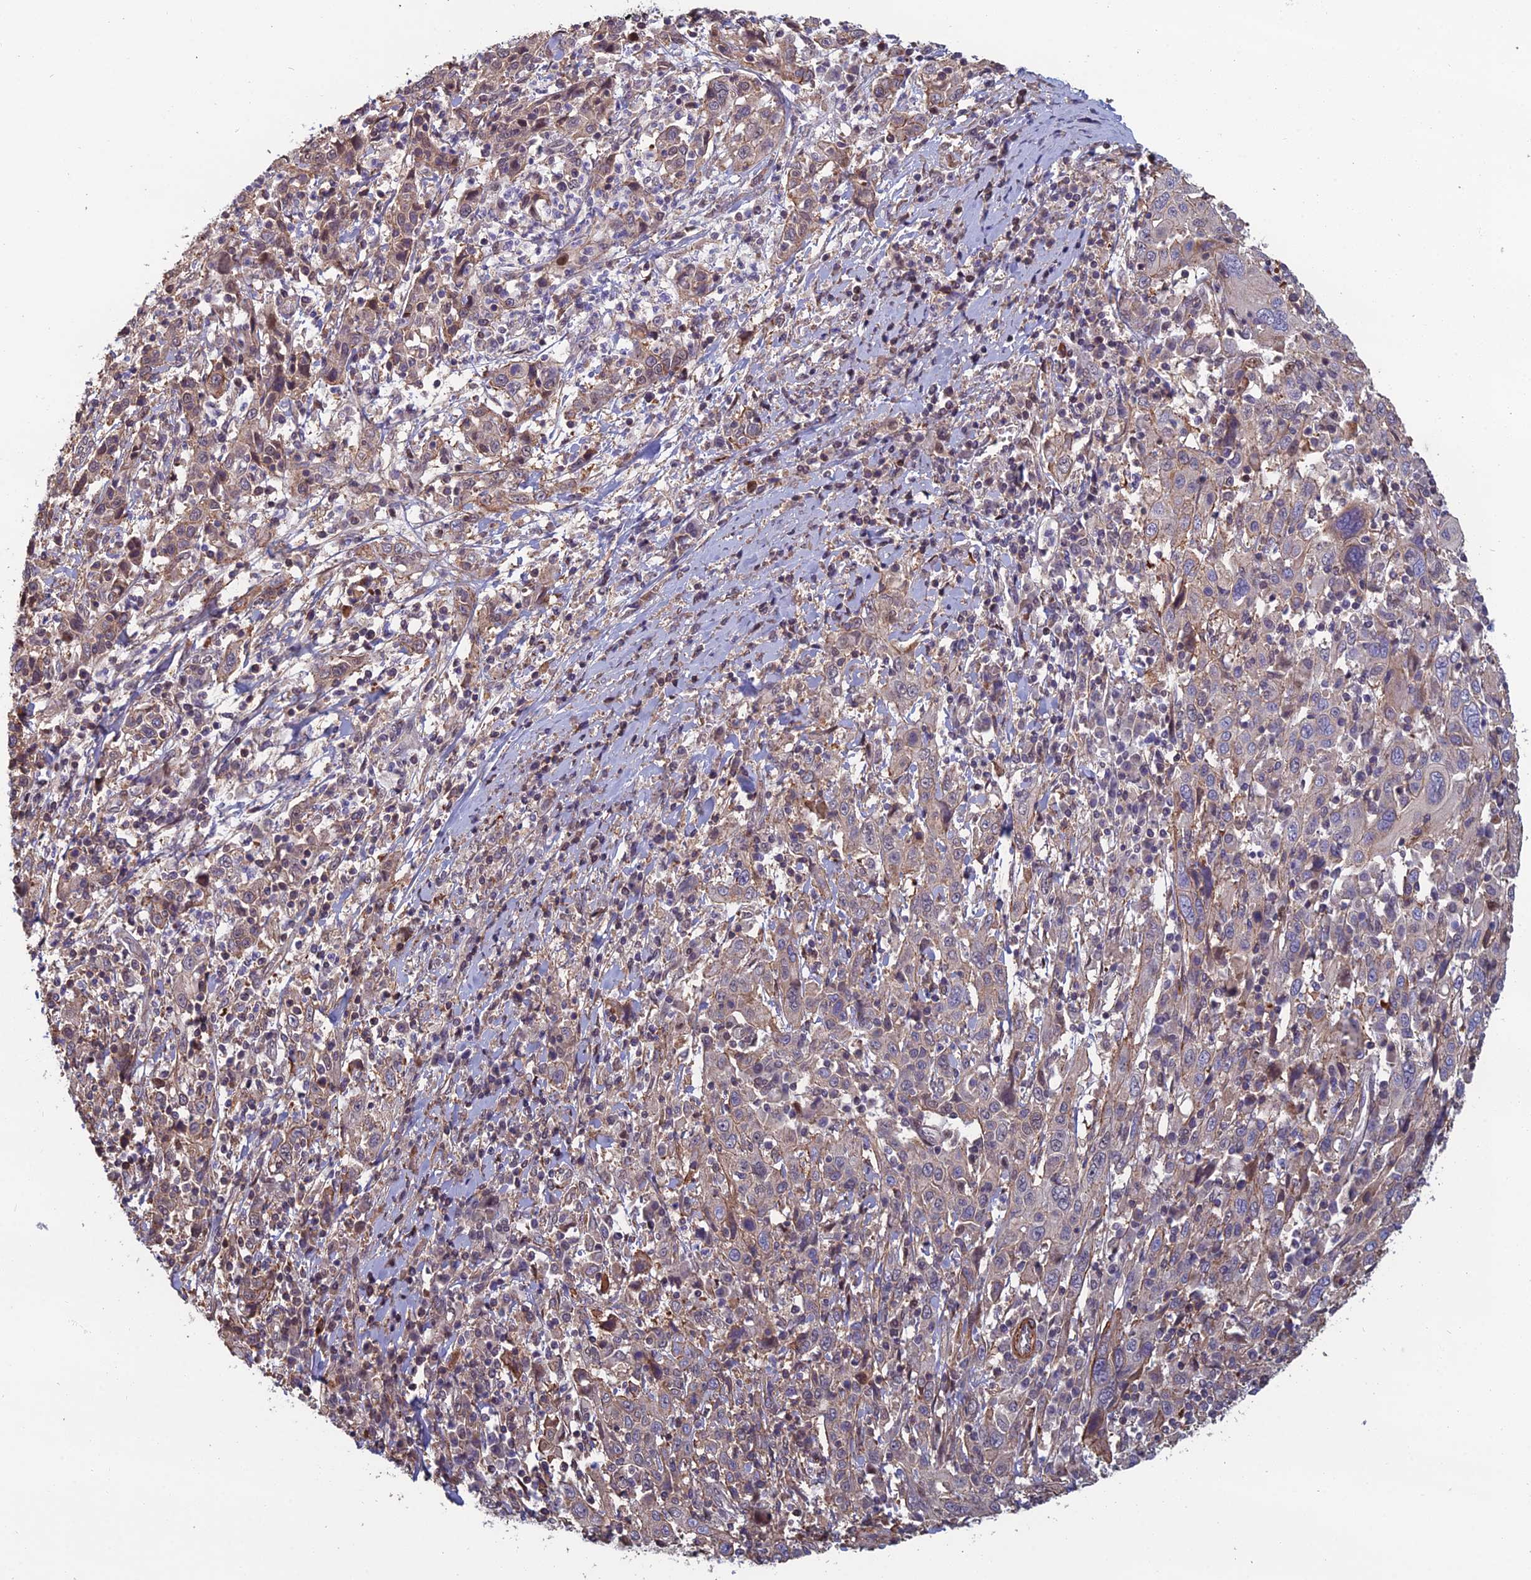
{"staining": {"intensity": "weak", "quantity": "<25%", "location": "cytoplasmic/membranous"}, "tissue": "cervical cancer", "cell_type": "Tumor cells", "image_type": "cancer", "snomed": [{"axis": "morphology", "description": "Squamous cell carcinoma, NOS"}, {"axis": "topography", "description": "Cervix"}], "caption": "Immunohistochemical staining of human cervical cancer (squamous cell carcinoma) exhibits no significant expression in tumor cells. (Stains: DAB (3,3'-diaminobenzidine) immunohistochemistry with hematoxylin counter stain, Microscopy: brightfield microscopy at high magnification).", "gene": "CCDC183", "patient": {"sex": "female", "age": 46}}